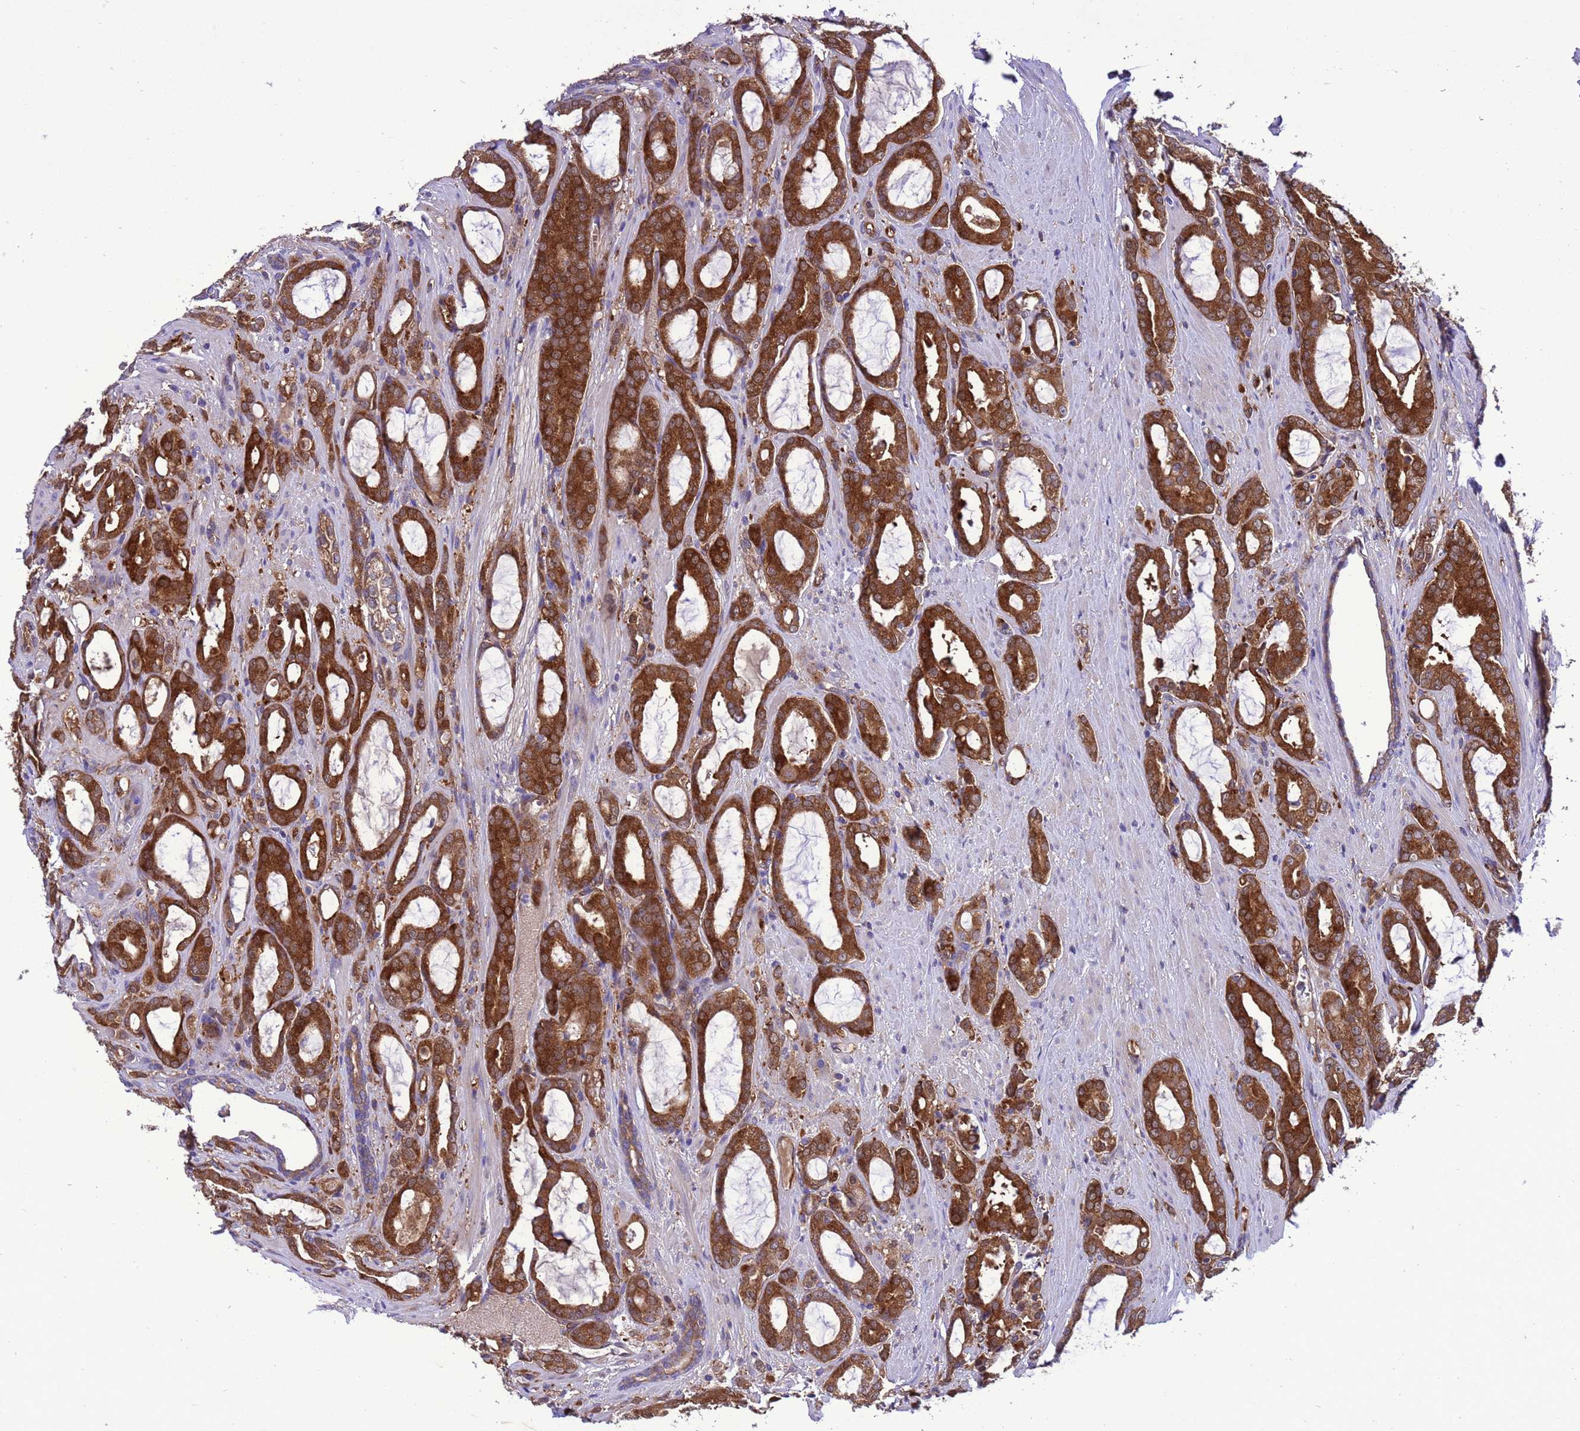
{"staining": {"intensity": "strong", "quantity": ">75%", "location": "cytoplasmic/membranous"}, "tissue": "prostate cancer", "cell_type": "Tumor cells", "image_type": "cancer", "snomed": [{"axis": "morphology", "description": "Adenocarcinoma, High grade"}, {"axis": "topography", "description": "Prostate"}], "caption": "Strong cytoplasmic/membranous protein positivity is present in about >75% of tumor cells in high-grade adenocarcinoma (prostate). (DAB (3,3'-diaminobenzidine) IHC with brightfield microscopy, high magnification).", "gene": "RABEP2", "patient": {"sex": "male", "age": 72}}